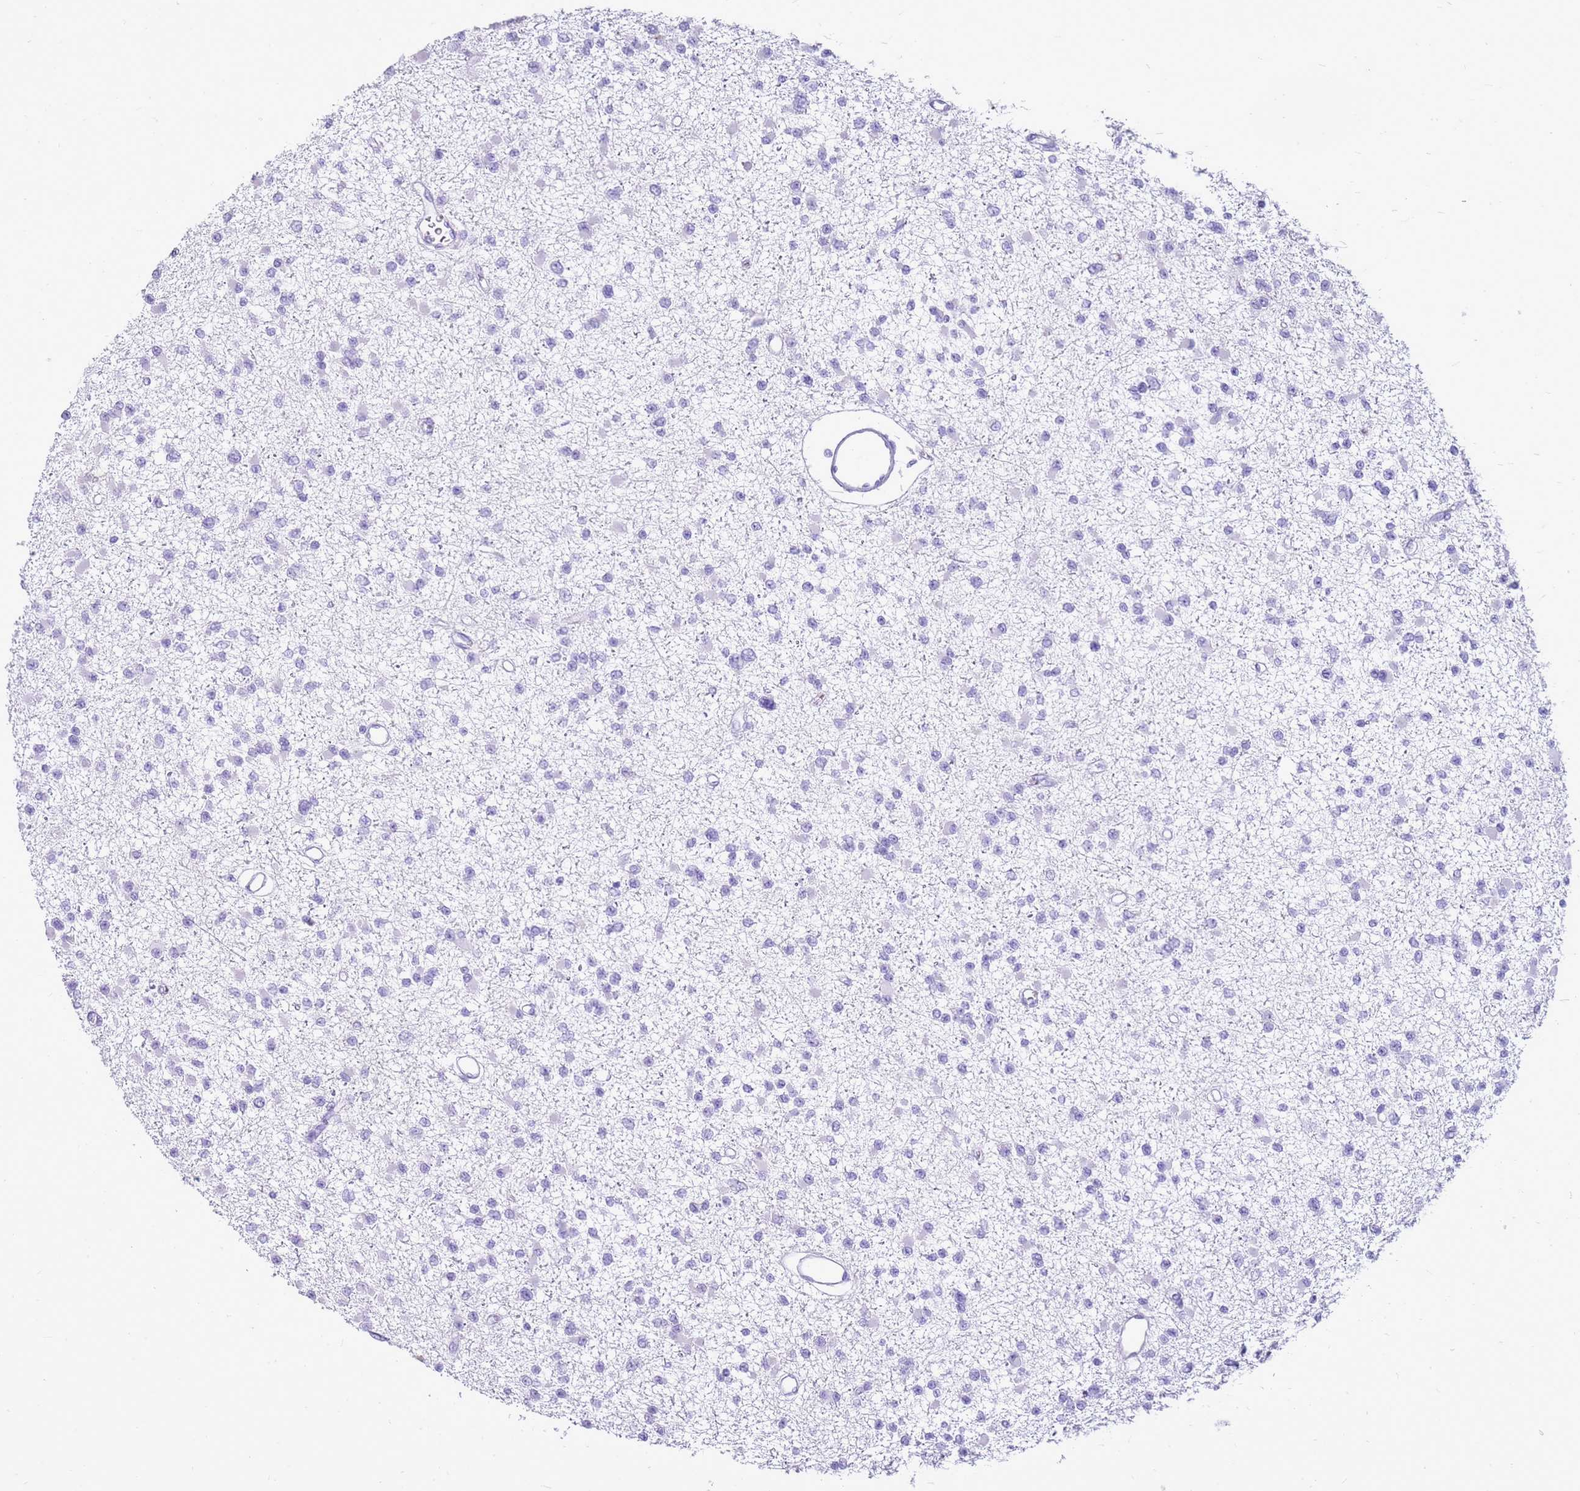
{"staining": {"intensity": "negative", "quantity": "none", "location": "none"}, "tissue": "glioma", "cell_type": "Tumor cells", "image_type": "cancer", "snomed": [{"axis": "morphology", "description": "Glioma, malignant, Low grade"}, {"axis": "topography", "description": "Brain"}], "caption": "Protein analysis of glioma displays no significant positivity in tumor cells.", "gene": "CA8", "patient": {"sex": "female", "age": 22}}